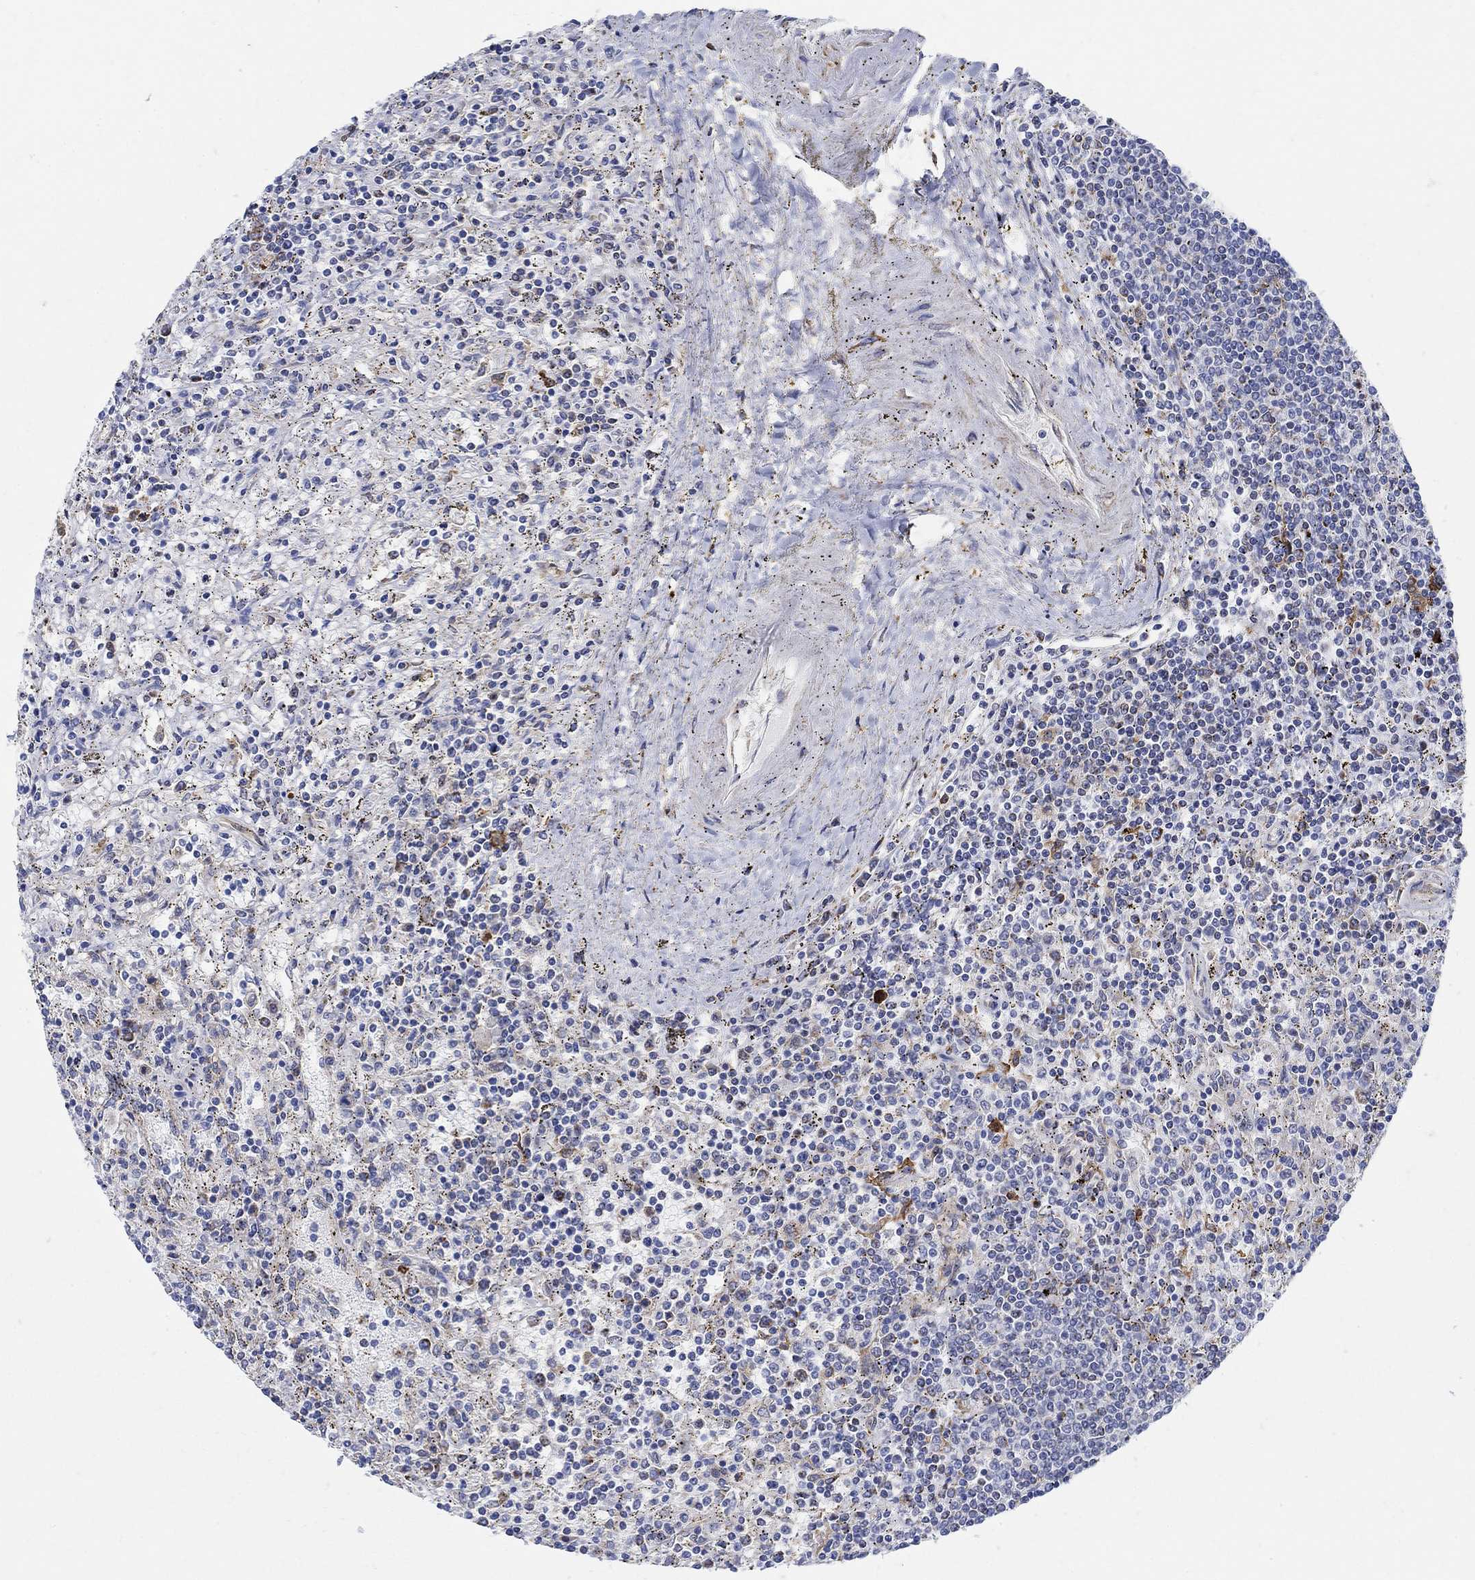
{"staining": {"intensity": "negative", "quantity": "none", "location": "none"}, "tissue": "lymphoma", "cell_type": "Tumor cells", "image_type": "cancer", "snomed": [{"axis": "morphology", "description": "Malignant lymphoma, non-Hodgkin's type, Low grade"}, {"axis": "topography", "description": "Spleen"}], "caption": "DAB immunohistochemical staining of lymphoma reveals no significant expression in tumor cells. Nuclei are stained in blue.", "gene": "PHF21B", "patient": {"sex": "male", "age": 62}}